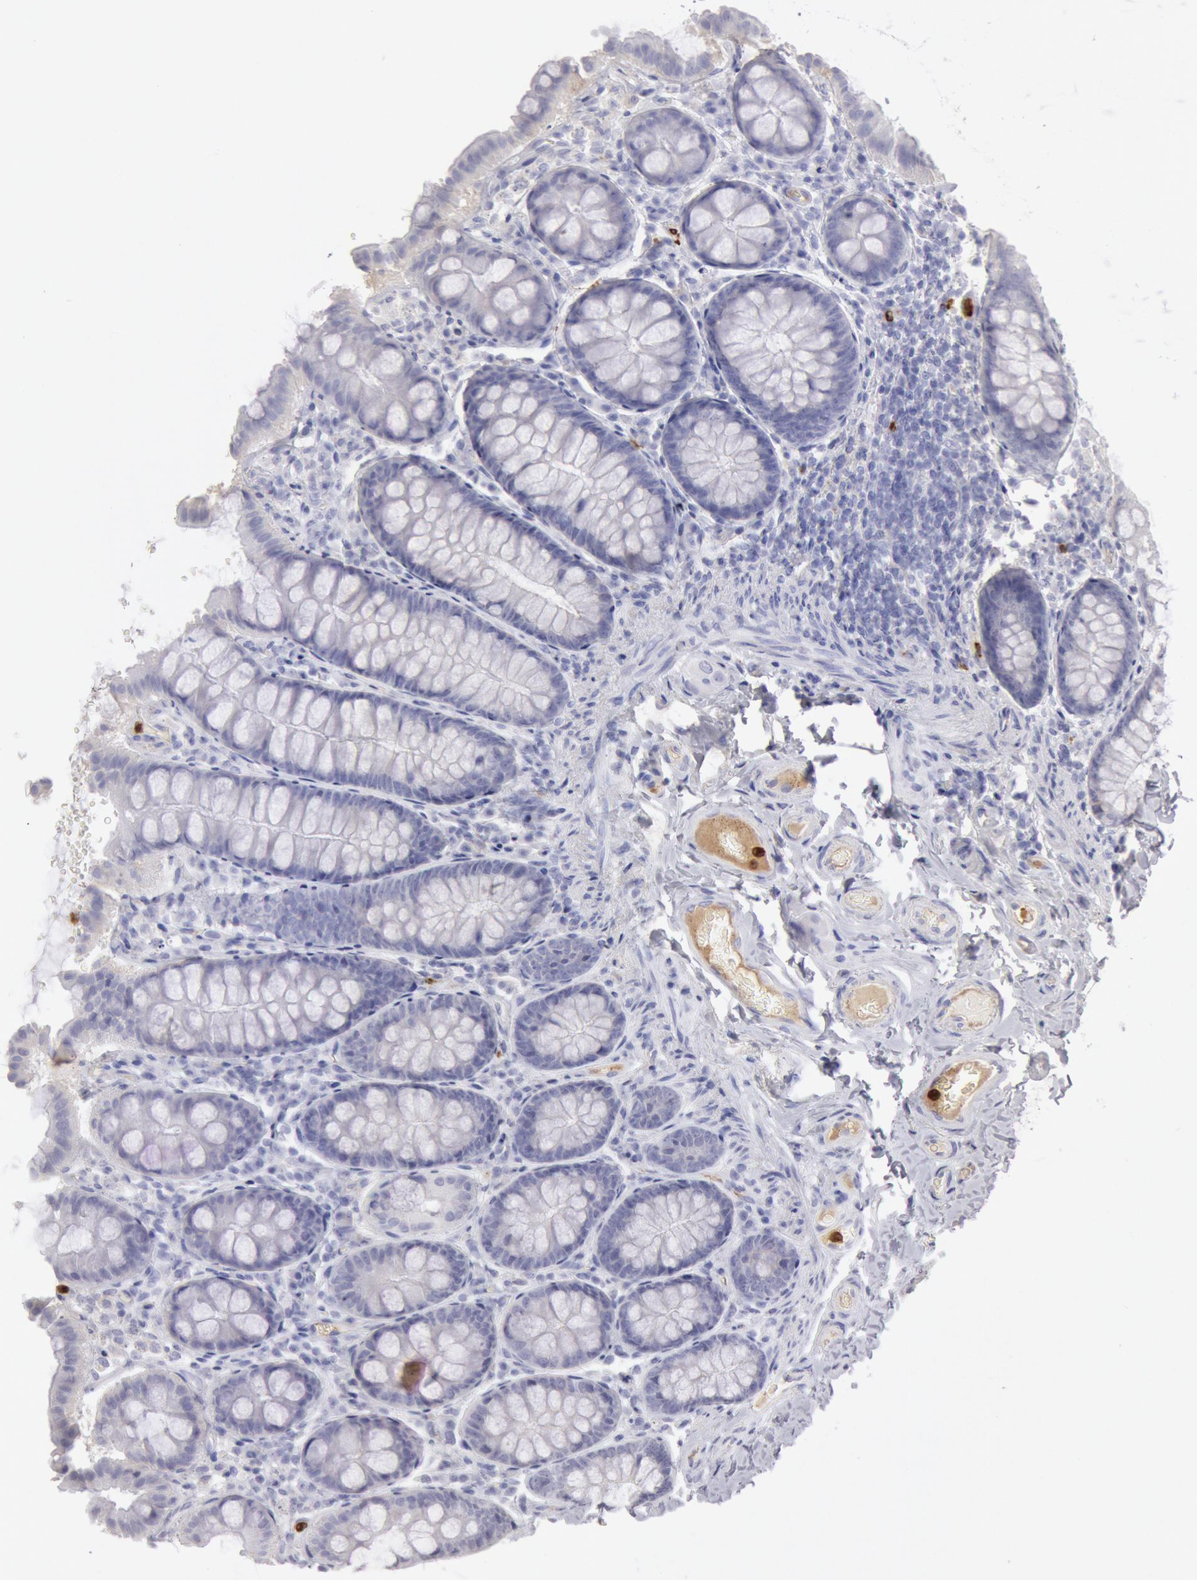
{"staining": {"intensity": "negative", "quantity": "none", "location": "none"}, "tissue": "colon", "cell_type": "Endothelial cells", "image_type": "normal", "snomed": [{"axis": "morphology", "description": "Normal tissue, NOS"}, {"axis": "topography", "description": "Colon"}], "caption": "This is an immunohistochemistry (IHC) photomicrograph of unremarkable human colon. There is no positivity in endothelial cells.", "gene": "FCN1", "patient": {"sex": "female", "age": 61}}